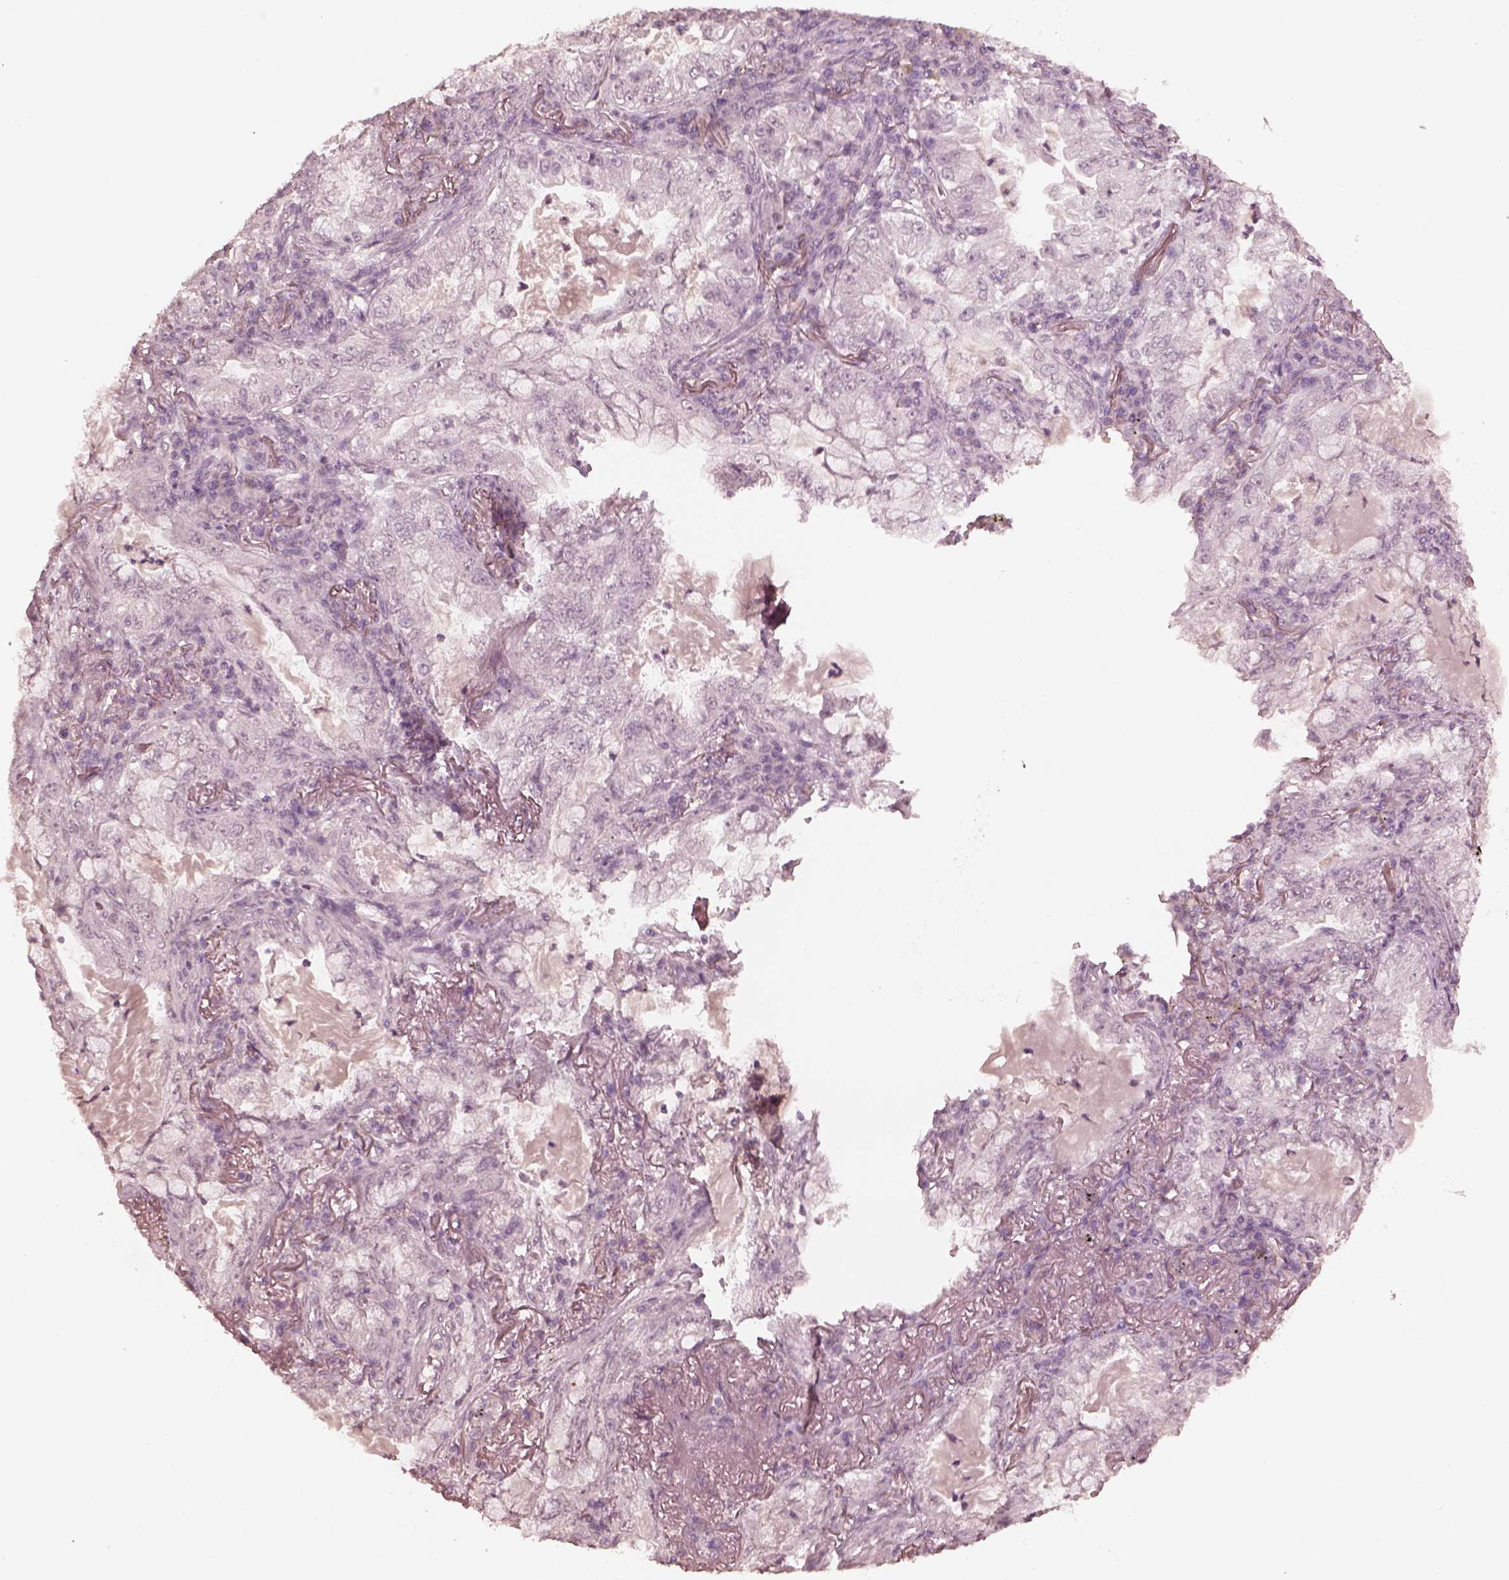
{"staining": {"intensity": "negative", "quantity": "none", "location": "none"}, "tissue": "lung cancer", "cell_type": "Tumor cells", "image_type": "cancer", "snomed": [{"axis": "morphology", "description": "Adenocarcinoma, NOS"}, {"axis": "topography", "description": "Lung"}], "caption": "Immunohistochemistry (IHC) of human lung cancer (adenocarcinoma) exhibits no staining in tumor cells.", "gene": "KRT79", "patient": {"sex": "female", "age": 73}}